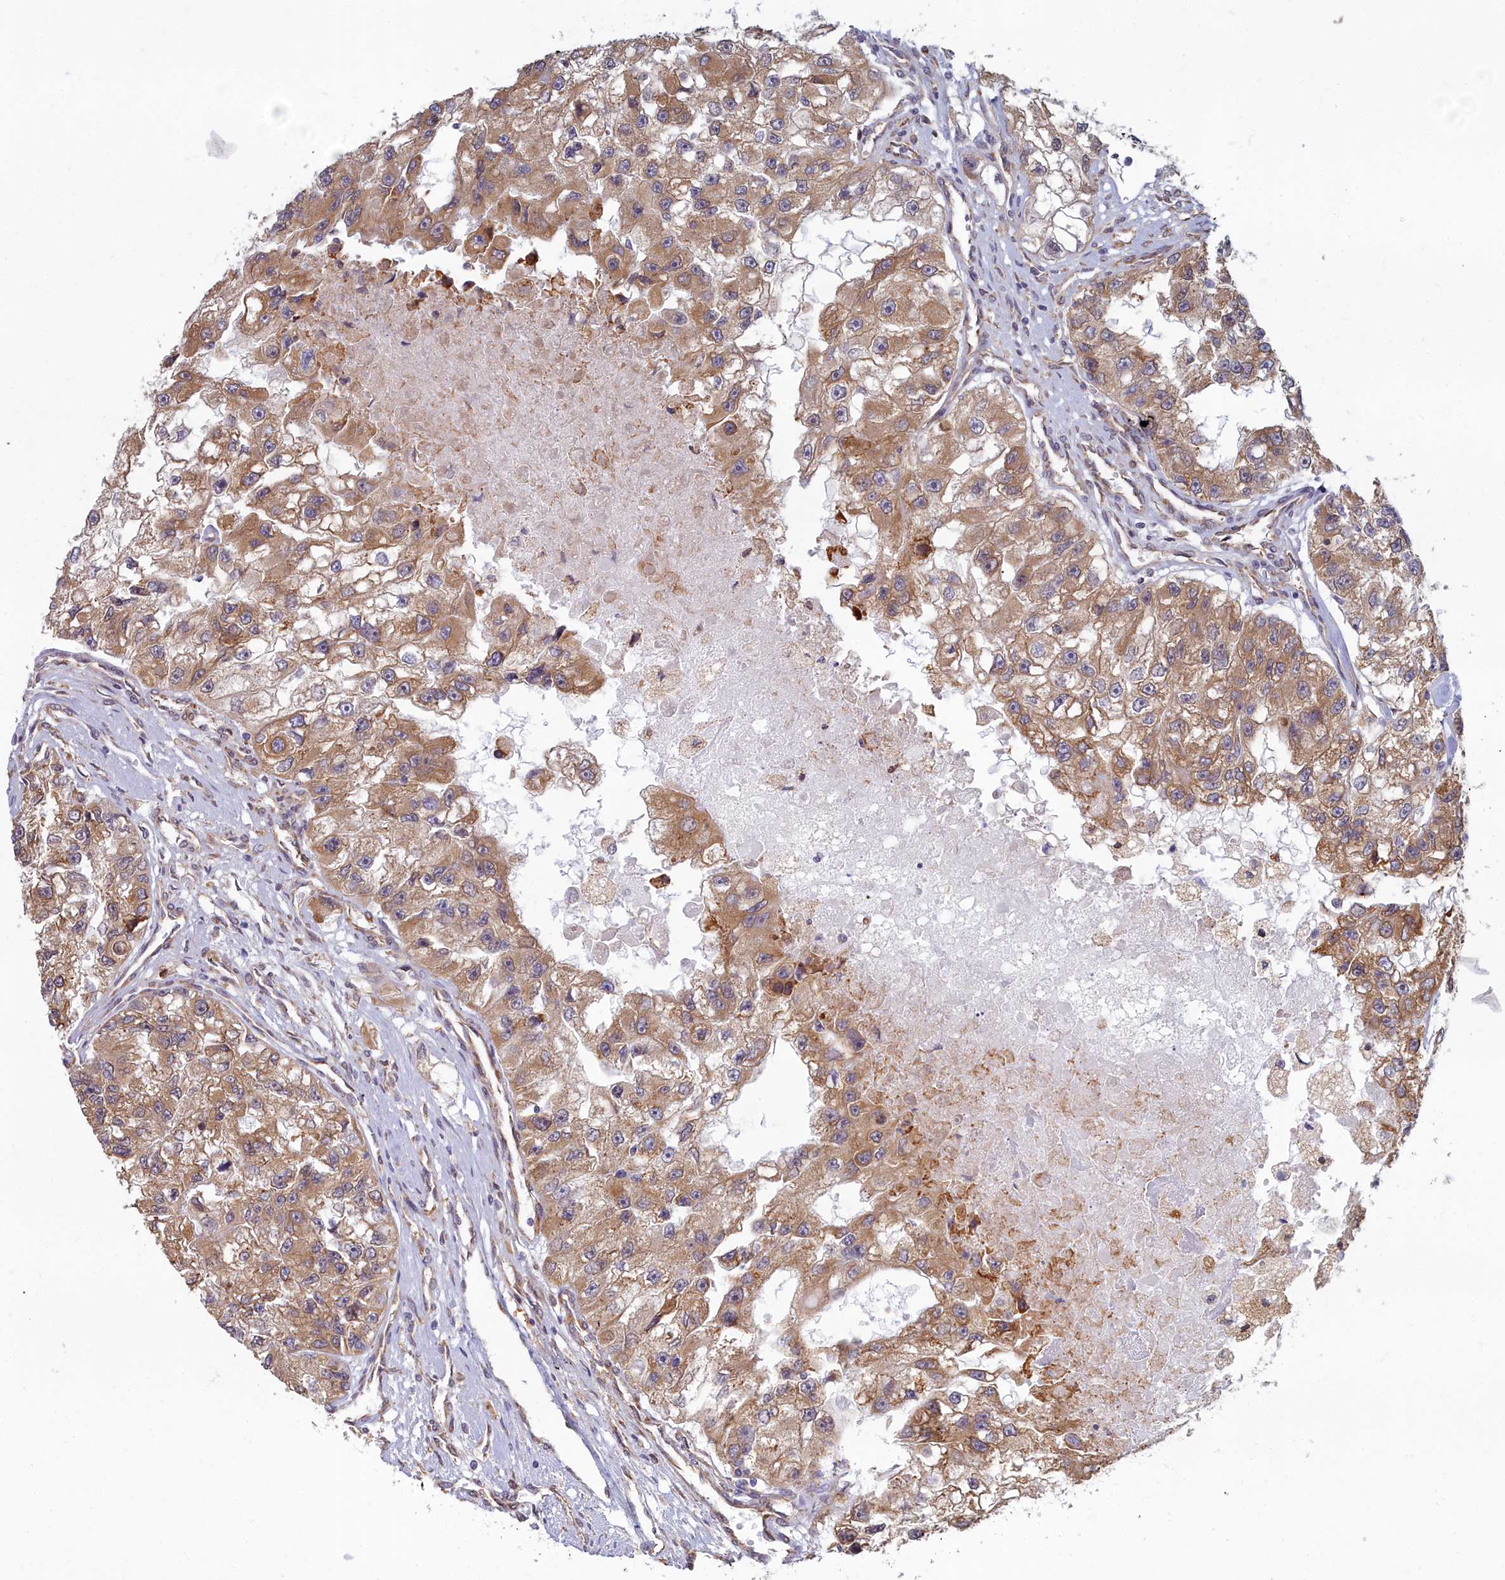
{"staining": {"intensity": "moderate", "quantity": ">75%", "location": "cytoplasmic/membranous"}, "tissue": "renal cancer", "cell_type": "Tumor cells", "image_type": "cancer", "snomed": [{"axis": "morphology", "description": "Adenocarcinoma, NOS"}, {"axis": "topography", "description": "Kidney"}], "caption": "Adenocarcinoma (renal) stained with a brown dye shows moderate cytoplasmic/membranous positive positivity in approximately >75% of tumor cells.", "gene": "MAK16", "patient": {"sex": "male", "age": 63}}